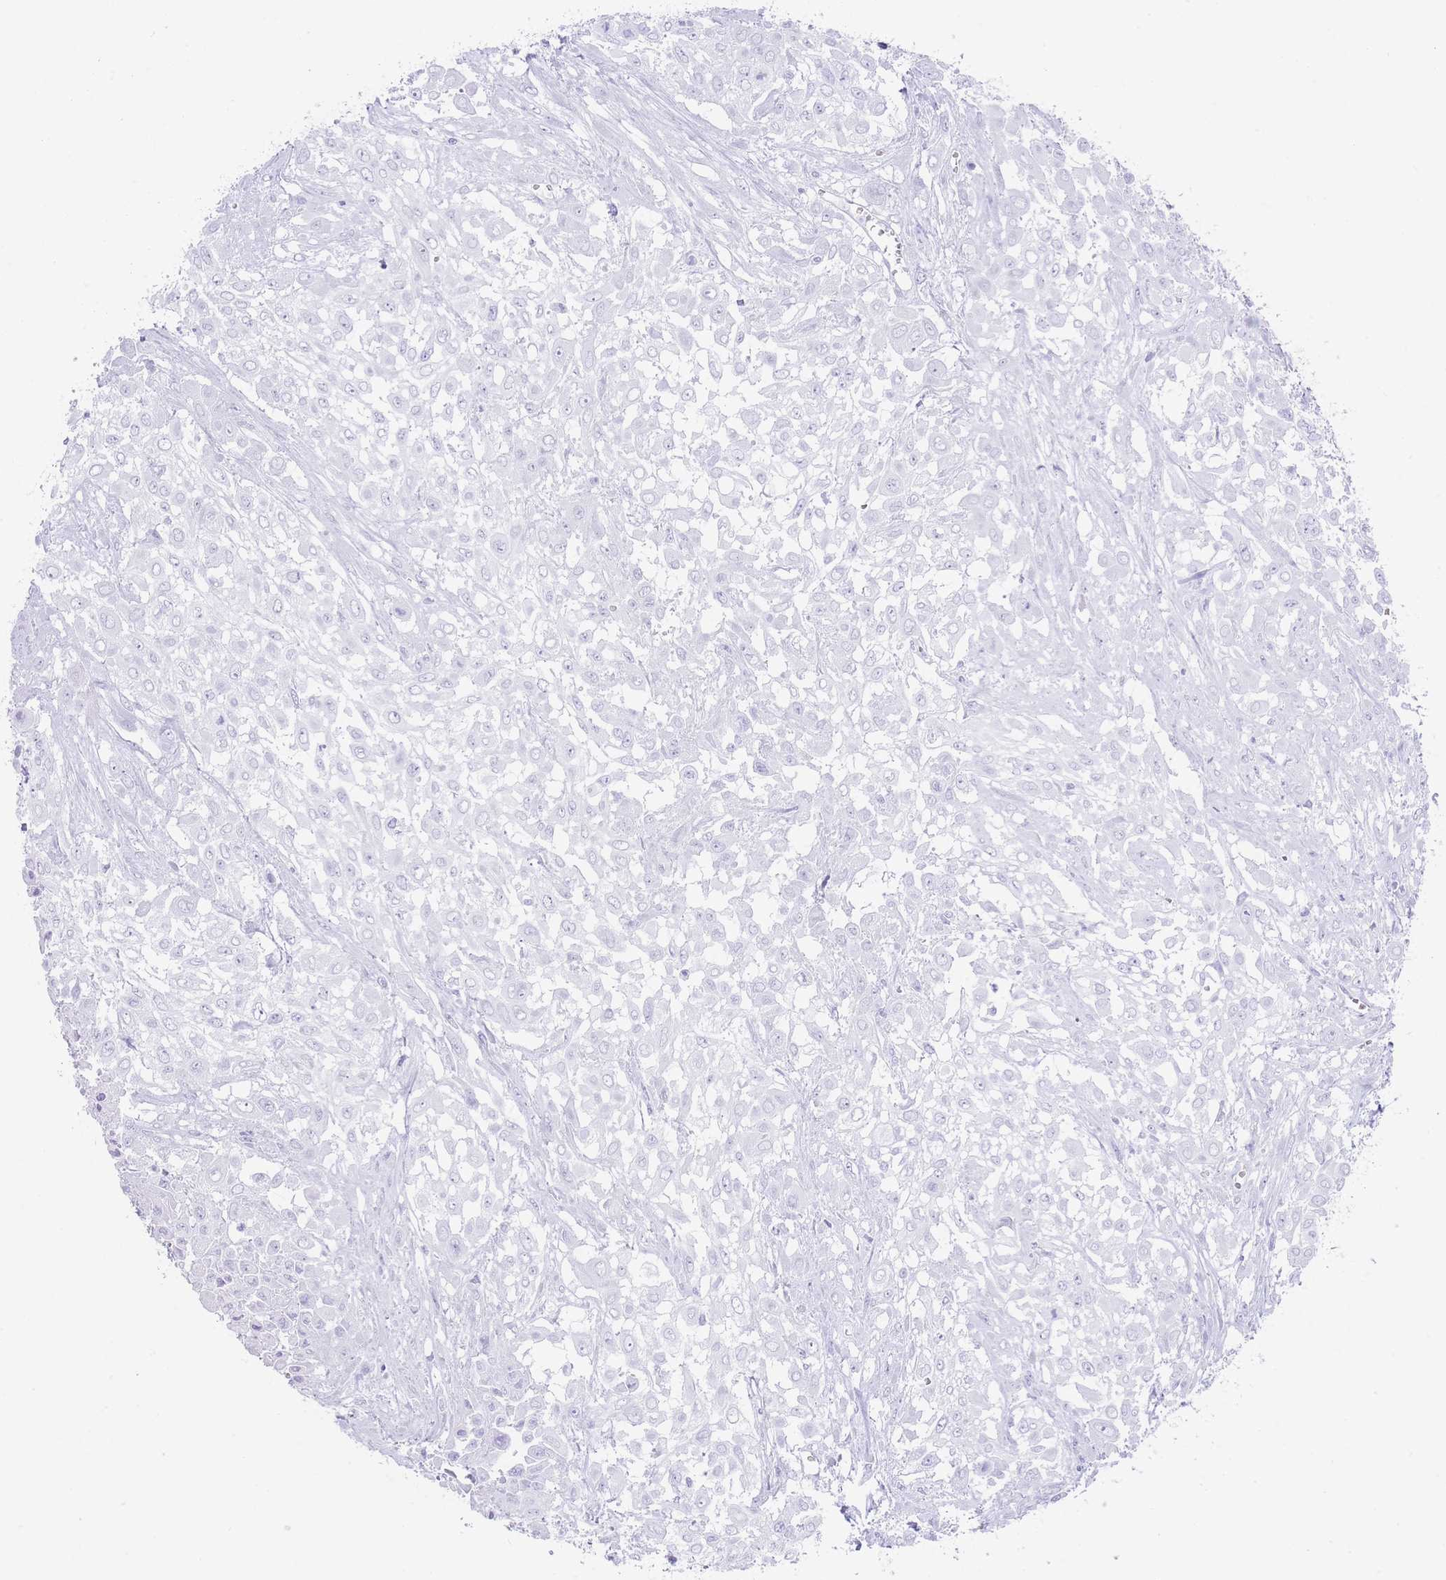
{"staining": {"intensity": "negative", "quantity": "none", "location": "none"}, "tissue": "urothelial cancer", "cell_type": "Tumor cells", "image_type": "cancer", "snomed": [{"axis": "morphology", "description": "Urothelial carcinoma, High grade"}, {"axis": "topography", "description": "Urinary bladder"}], "caption": "Tumor cells show no significant protein staining in high-grade urothelial carcinoma. (Stains: DAB (3,3'-diaminobenzidine) immunohistochemistry (IHC) with hematoxylin counter stain, Microscopy: brightfield microscopy at high magnification).", "gene": "ELOA2", "patient": {"sex": "male", "age": 57}}